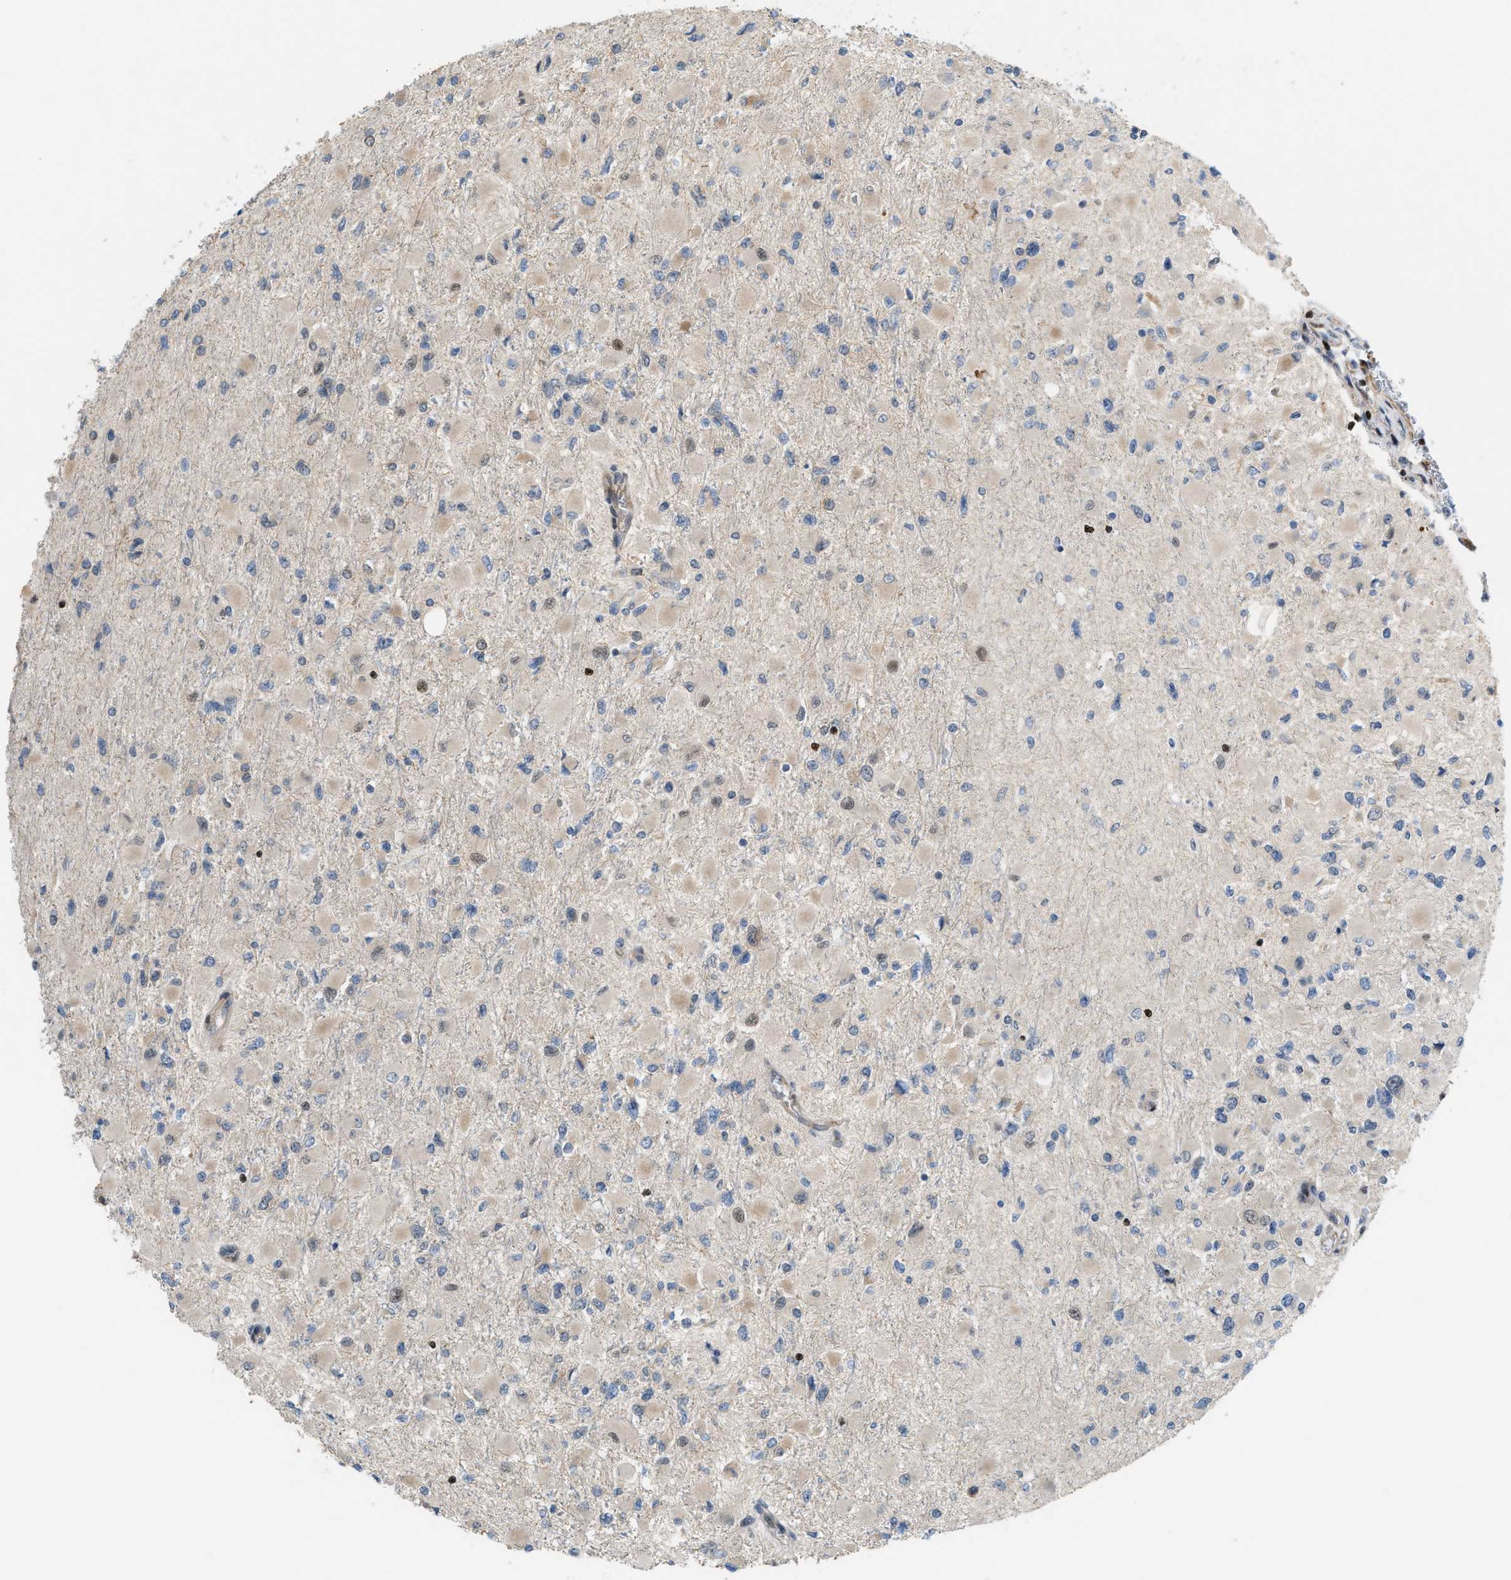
{"staining": {"intensity": "weak", "quantity": "<25%", "location": "cytoplasmic/membranous"}, "tissue": "glioma", "cell_type": "Tumor cells", "image_type": "cancer", "snomed": [{"axis": "morphology", "description": "Glioma, malignant, High grade"}, {"axis": "topography", "description": "Cerebral cortex"}], "caption": "There is no significant staining in tumor cells of glioma. (Stains: DAB immunohistochemistry with hematoxylin counter stain, Microscopy: brightfield microscopy at high magnification).", "gene": "ZNF276", "patient": {"sex": "female", "age": 36}}